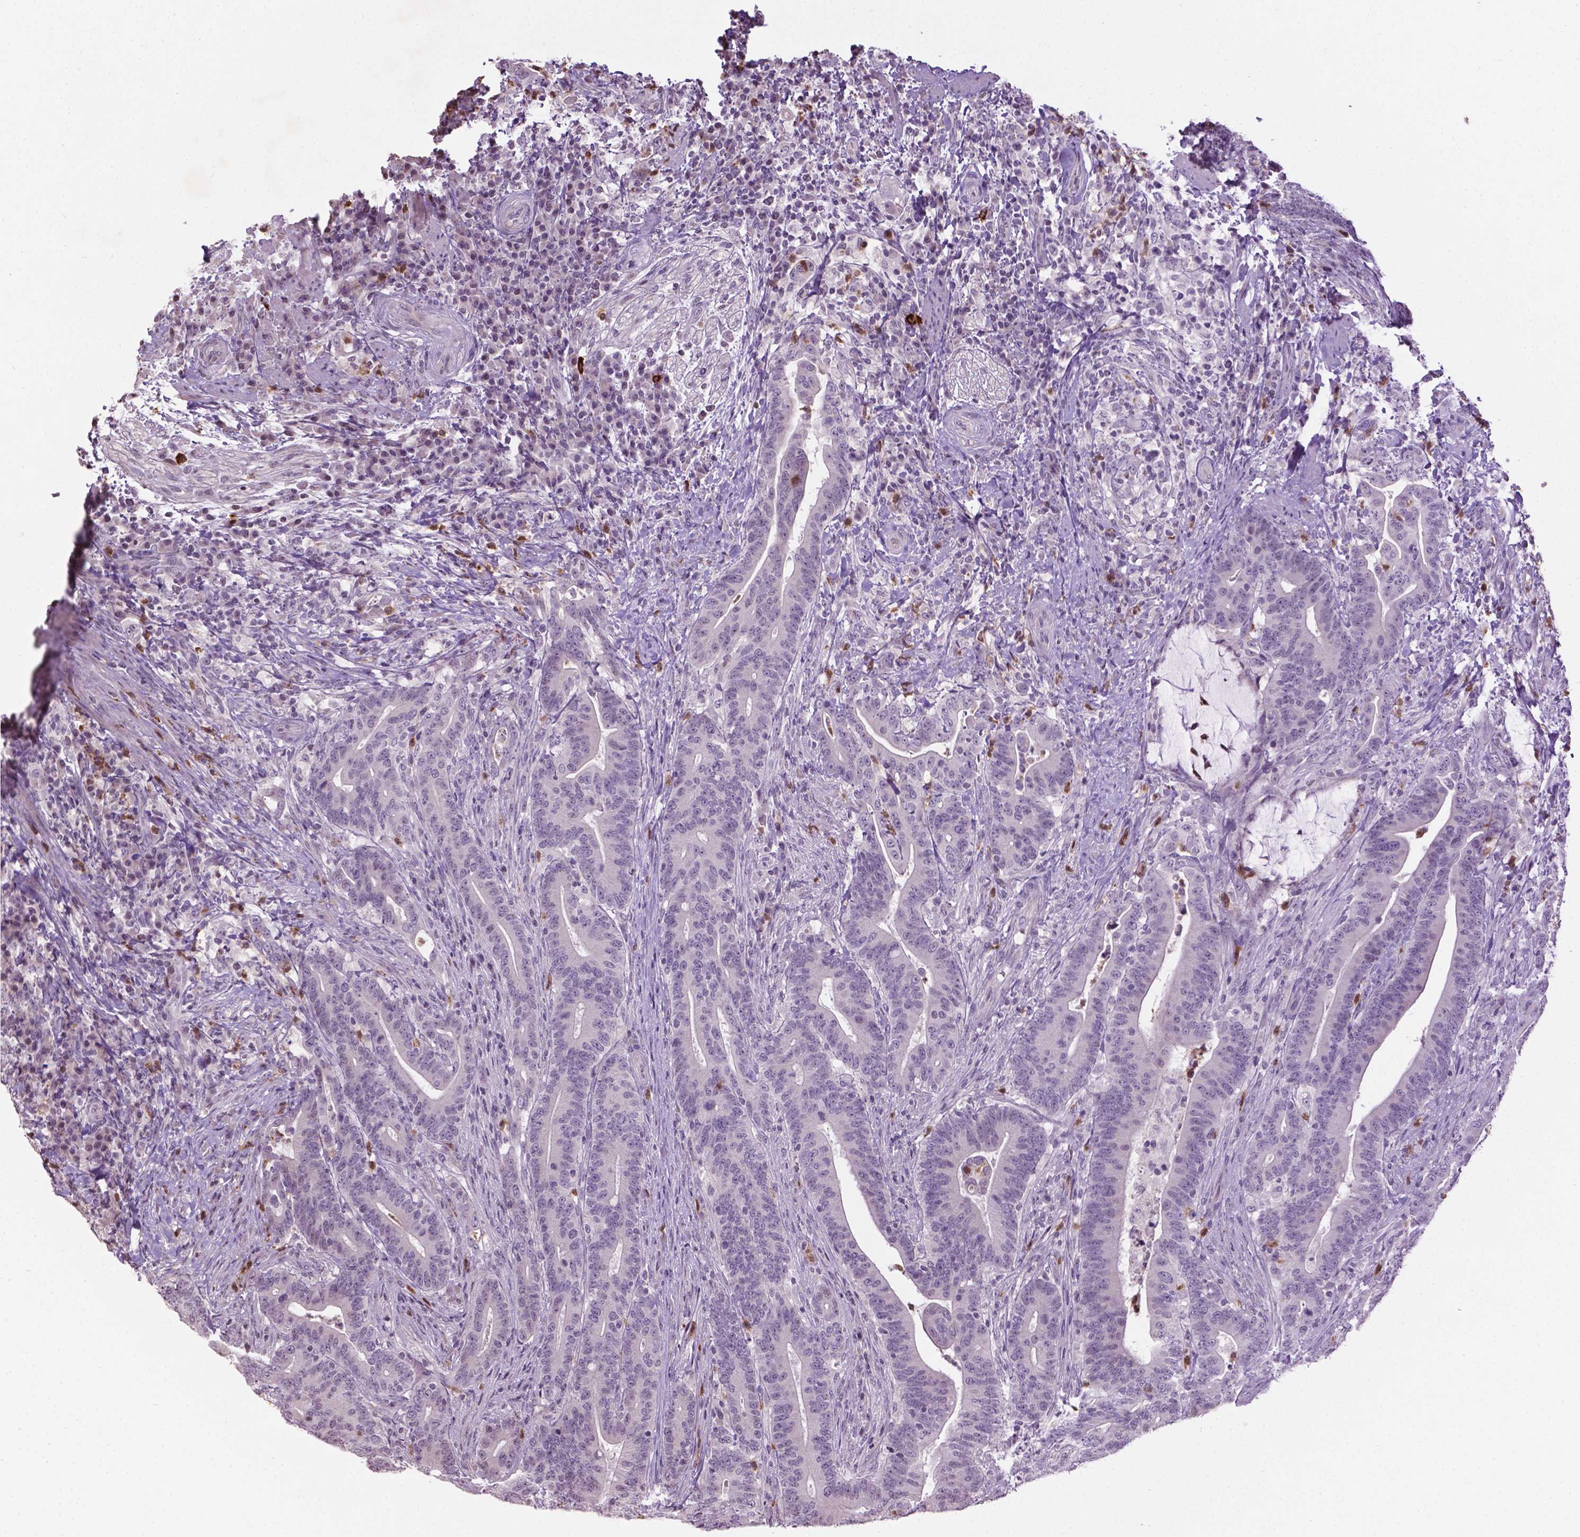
{"staining": {"intensity": "negative", "quantity": "none", "location": "none"}, "tissue": "colorectal cancer", "cell_type": "Tumor cells", "image_type": "cancer", "snomed": [{"axis": "morphology", "description": "Adenocarcinoma, NOS"}, {"axis": "topography", "description": "Colon"}], "caption": "IHC micrograph of human adenocarcinoma (colorectal) stained for a protein (brown), which shows no expression in tumor cells.", "gene": "NTNG2", "patient": {"sex": "female", "age": 66}}